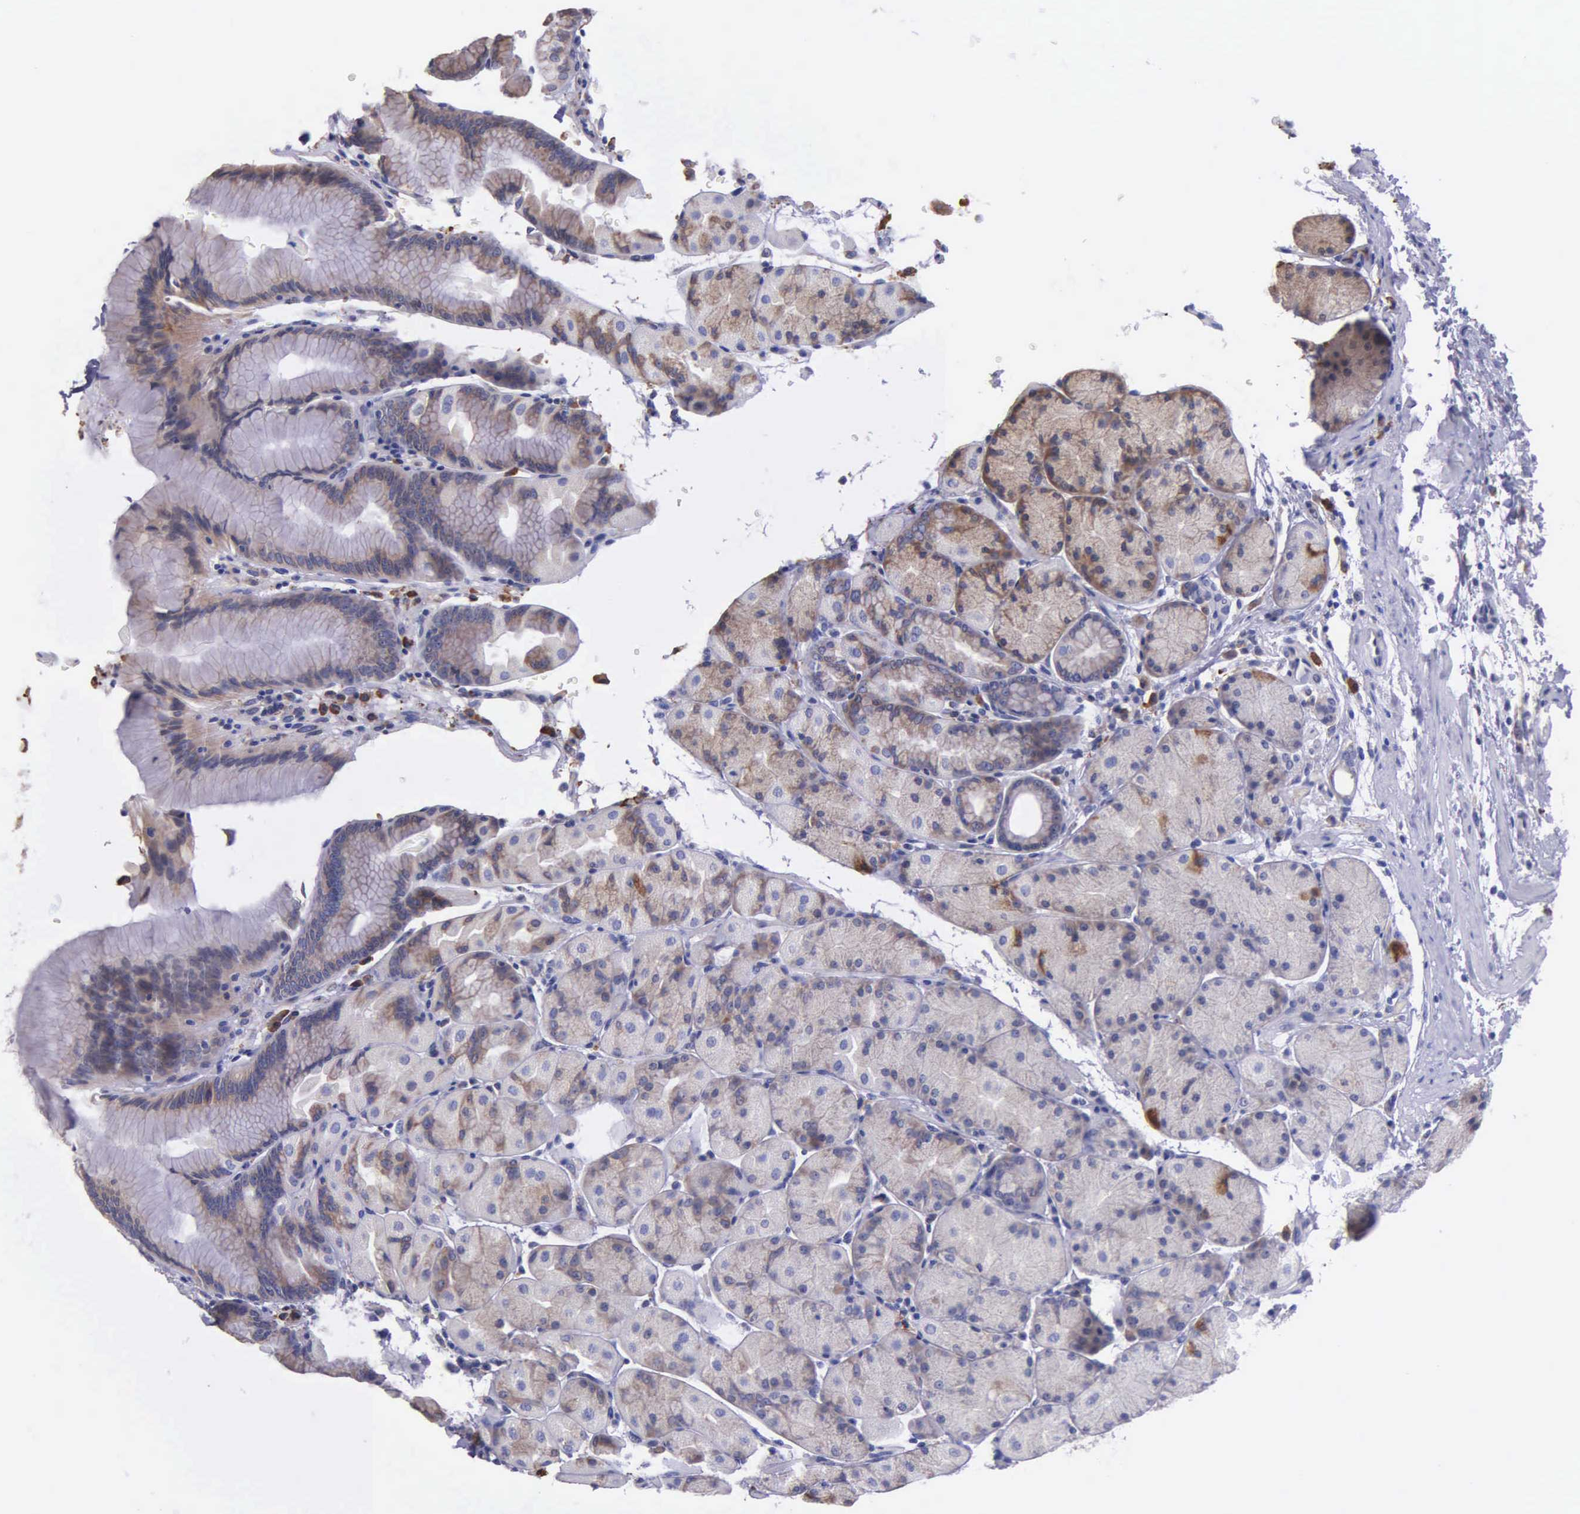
{"staining": {"intensity": "weak", "quantity": ">75%", "location": "cytoplasmic/membranous"}, "tissue": "stomach", "cell_type": "Glandular cells", "image_type": "normal", "snomed": [{"axis": "morphology", "description": "Normal tissue, NOS"}, {"axis": "topography", "description": "Stomach, upper"}], "caption": "Protein analysis of benign stomach reveals weak cytoplasmic/membranous positivity in approximately >75% of glandular cells.", "gene": "ZC3H12B", "patient": {"sex": "male", "age": 57}}